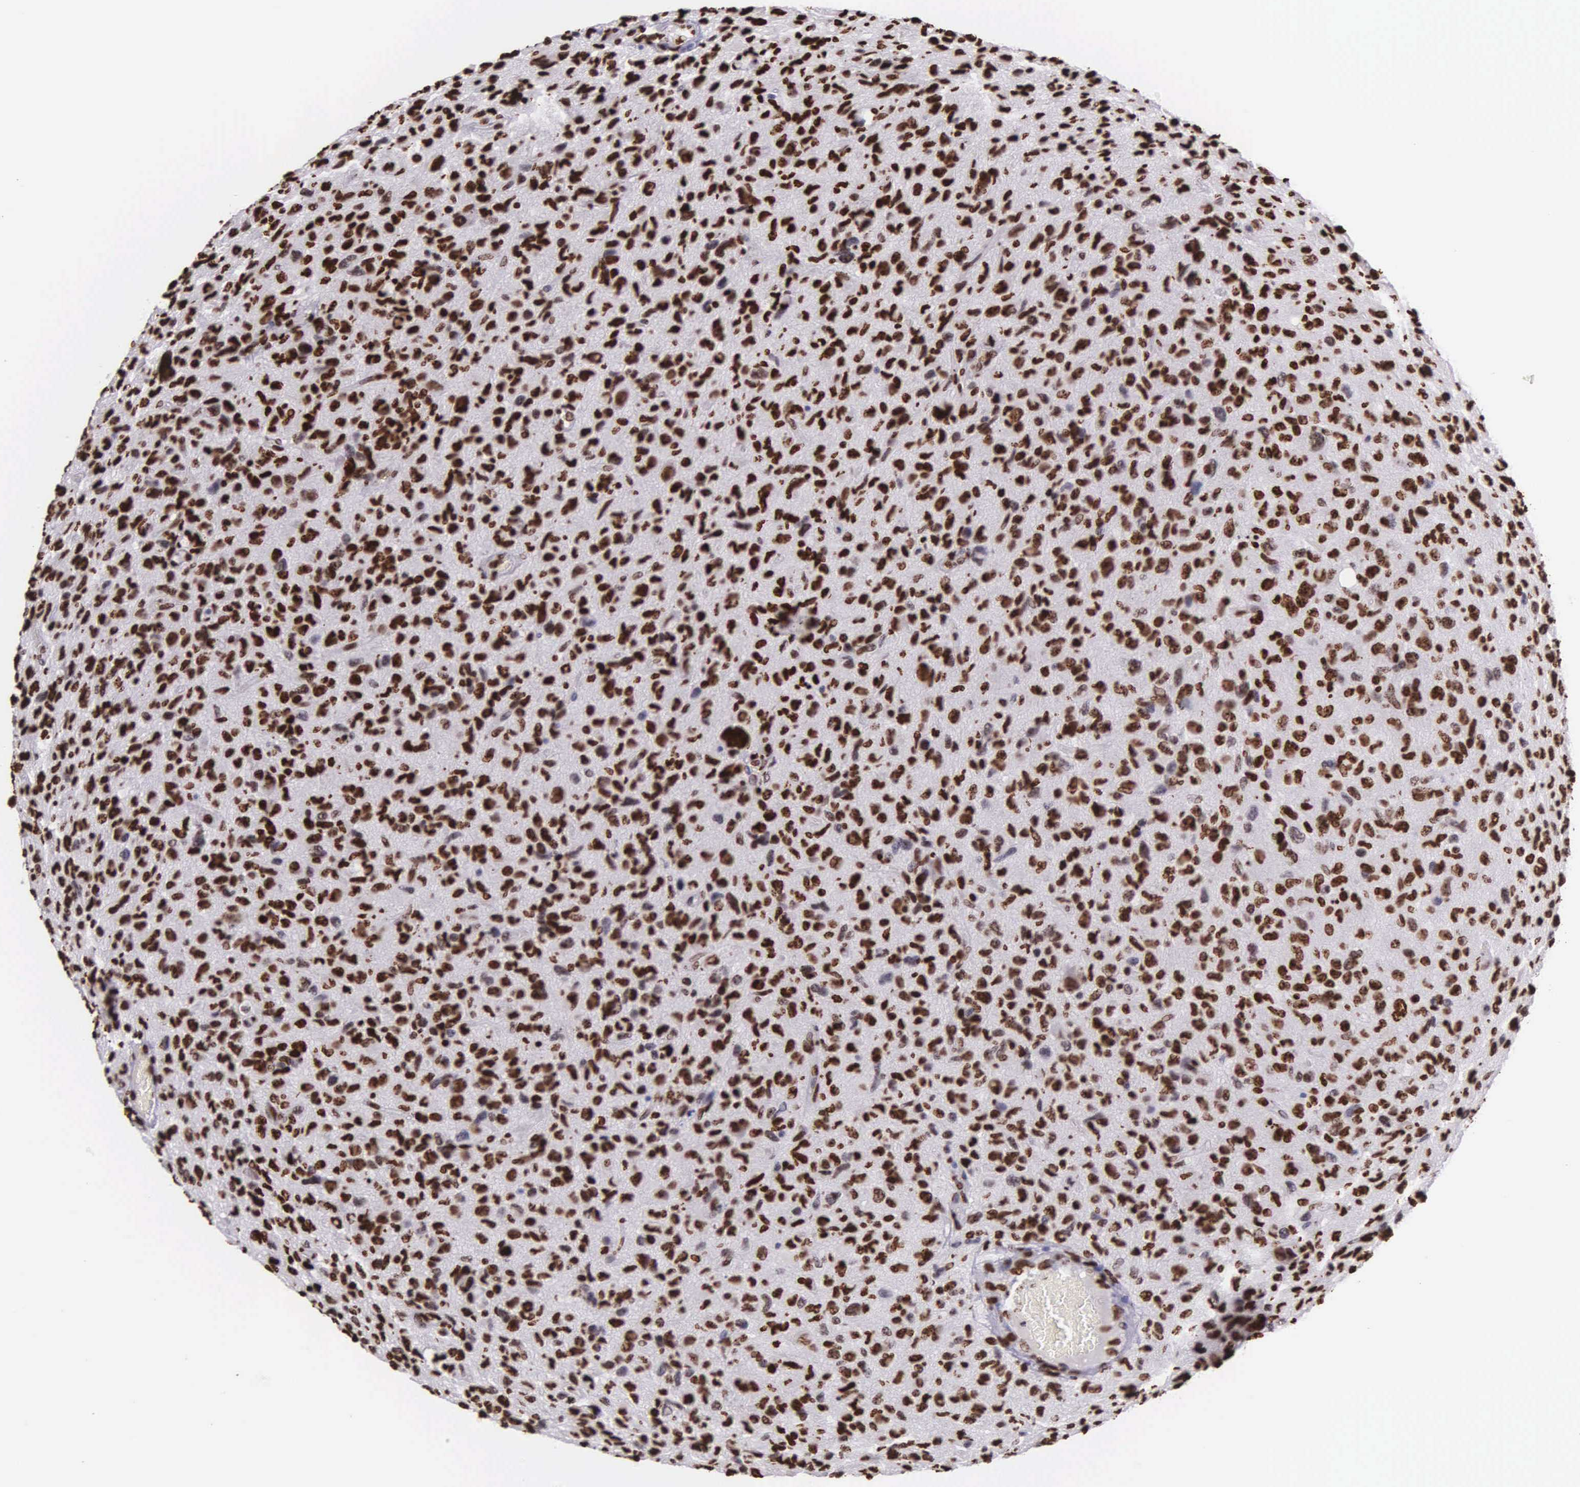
{"staining": {"intensity": "strong", "quantity": ">75%", "location": "nuclear"}, "tissue": "glioma", "cell_type": "Tumor cells", "image_type": "cancer", "snomed": [{"axis": "morphology", "description": "Glioma, malignant, High grade"}, {"axis": "topography", "description": "Brain"}], "caption": "Immunohistochemical staining of malignant glioma (high-grade) shows strong nuclear protein expression in about >75% of tumor cells.", "gene": "H1-0", "patient": {"sex": "female", "age": 60}}